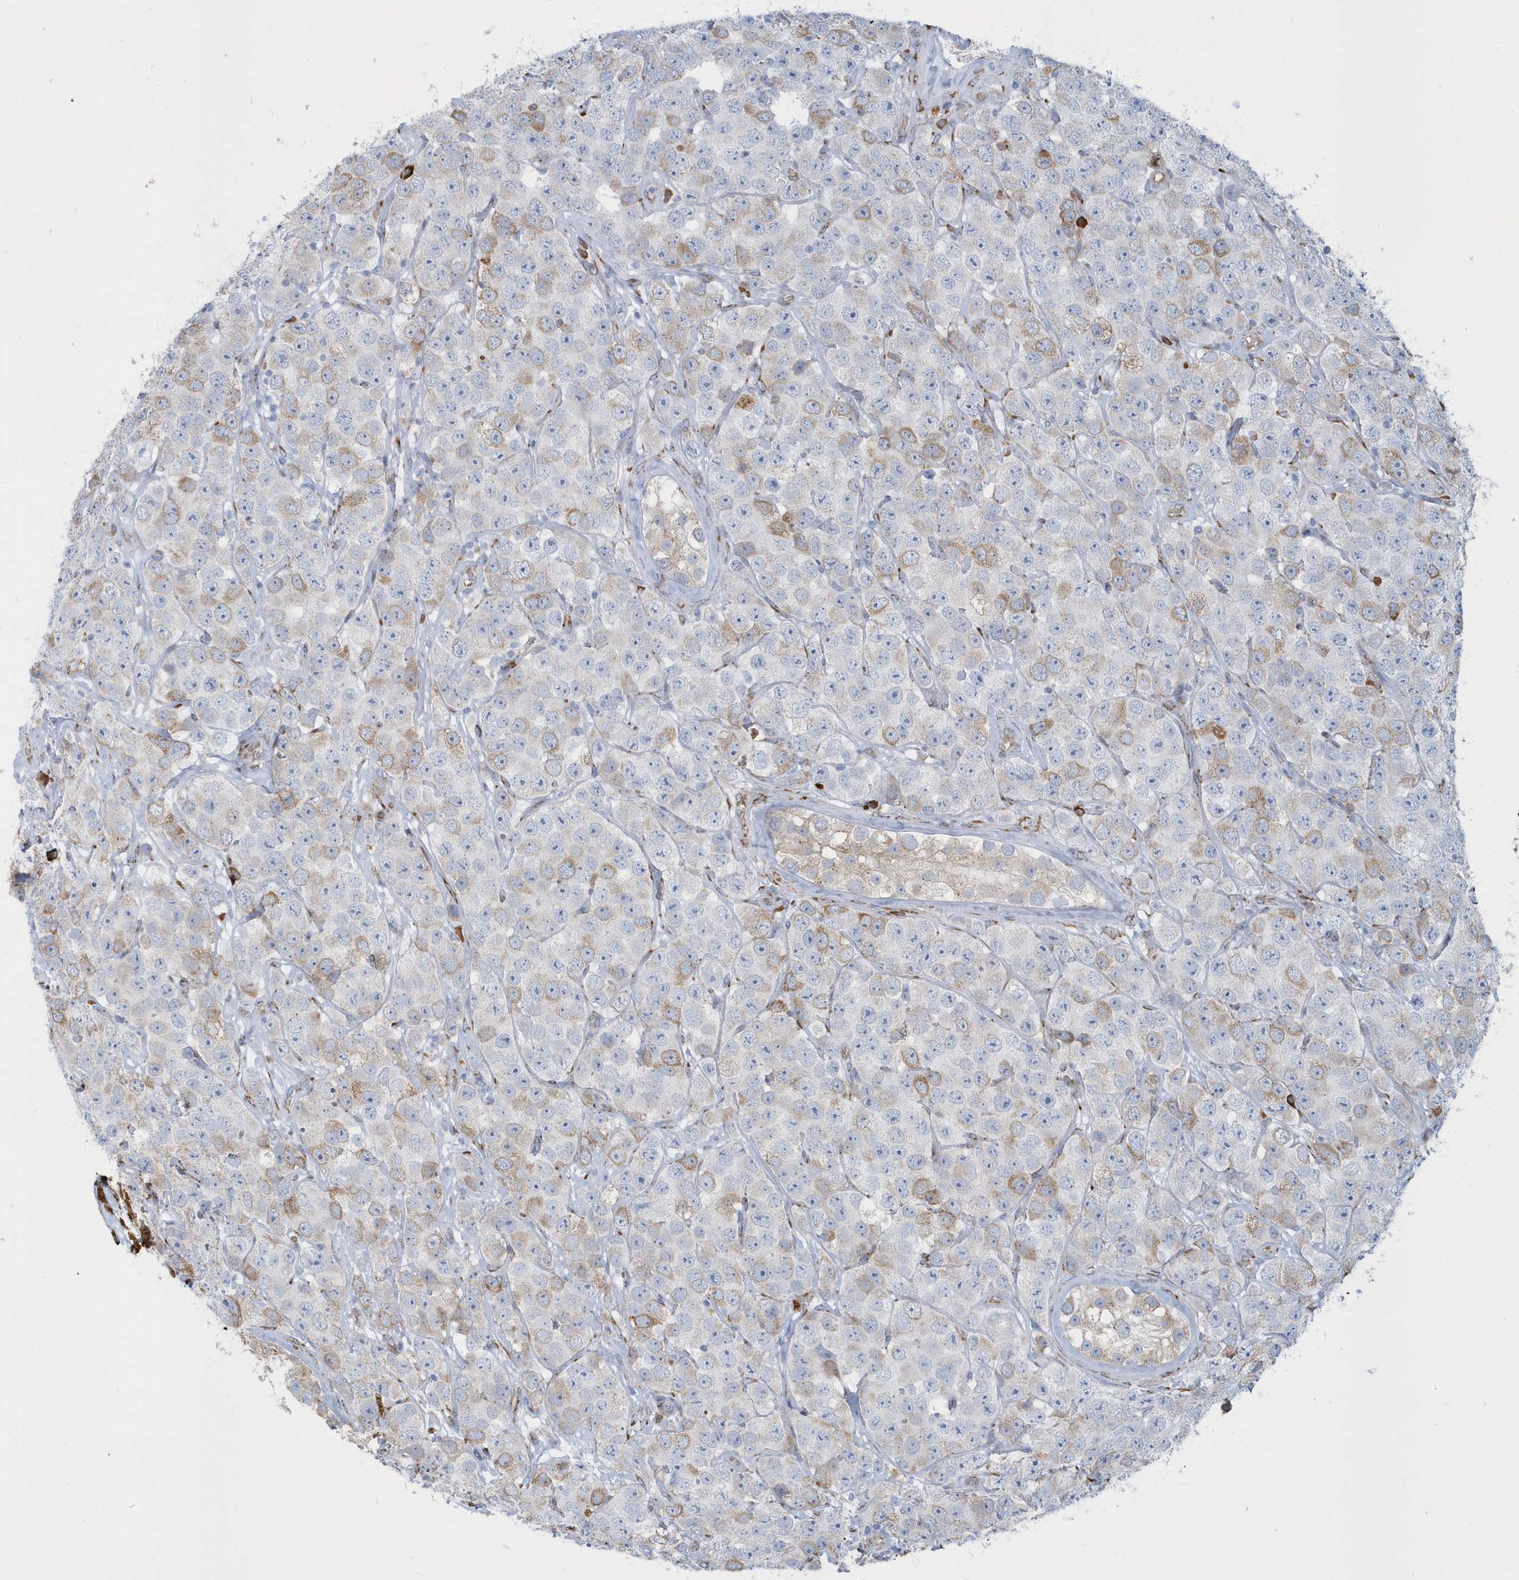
{"staining": {"intensity": "moderate", "quantity": "<25%", "location": "cytoplasmic/membranous"}, "tissue": "testis cancer", "cell_type": "Tumor cells", "image_type": "cancer", "snomed": [{"axis": "morphology", "description": "Seminoma, NOS"}, {"axis": "topography", "description": "Testis"}], "caption": "Testis cancer stained with a protein marker shows moderate staining in tumor cells.", "gene": "DCAF1", "patient": {"sex": "male", "age": 28}}